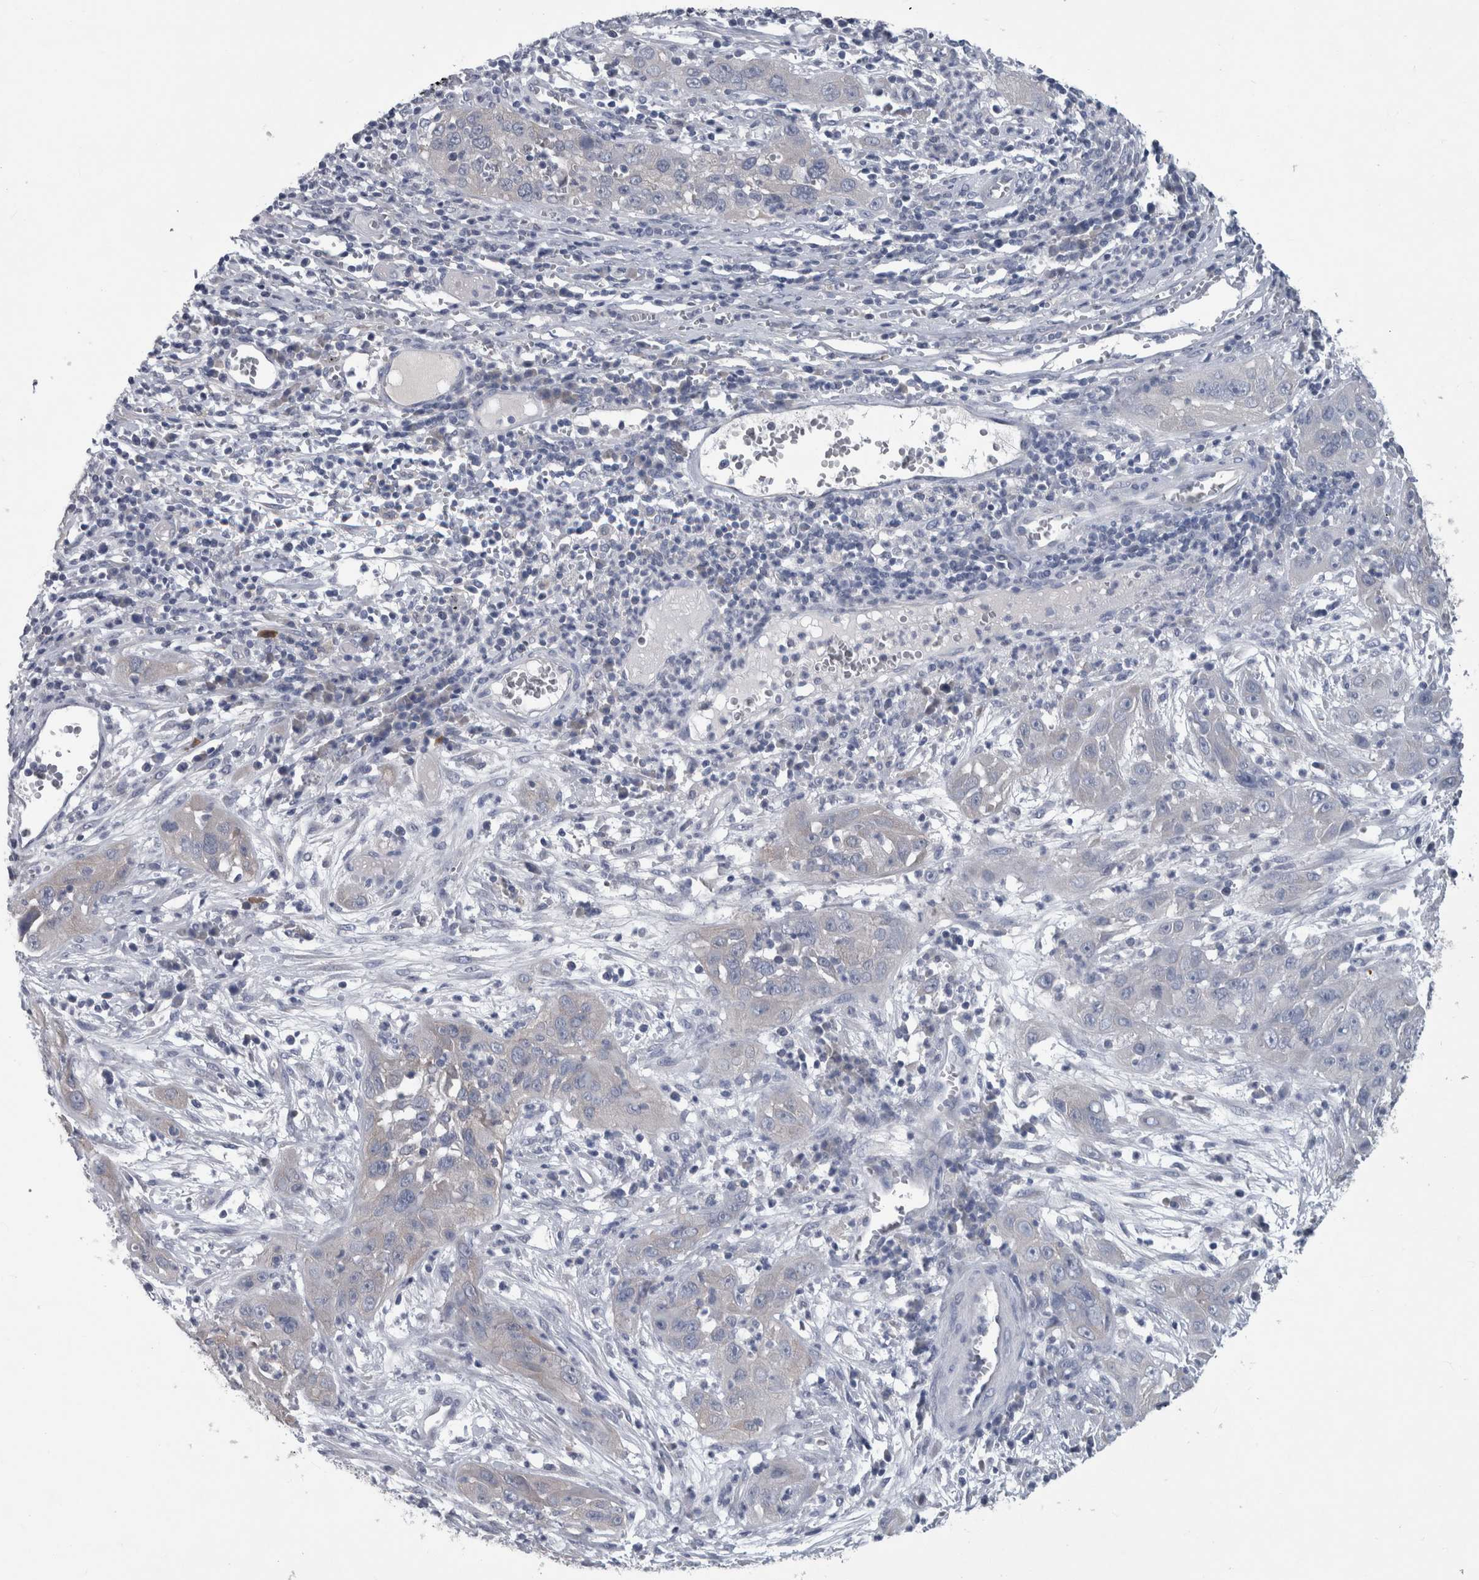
{"staining": {"intensity": "negative", "quantity": "none", "location": "none"}, "tissue": "cervical cancer", "cell_type": "Tumor cells", "image_type": "cancer", "snomed": [{"axis": "morphology", "description": "Squamous cell carcinoma, NOS"}, {"axis": "topography", "description": "Cervix"}], "caption": "DAB immunohistochemical staining of cervical cancer reveals no significant positivity in tumor cells.", "gene": "FAM83H", "patient": {"sex": "female", "age": 32}}